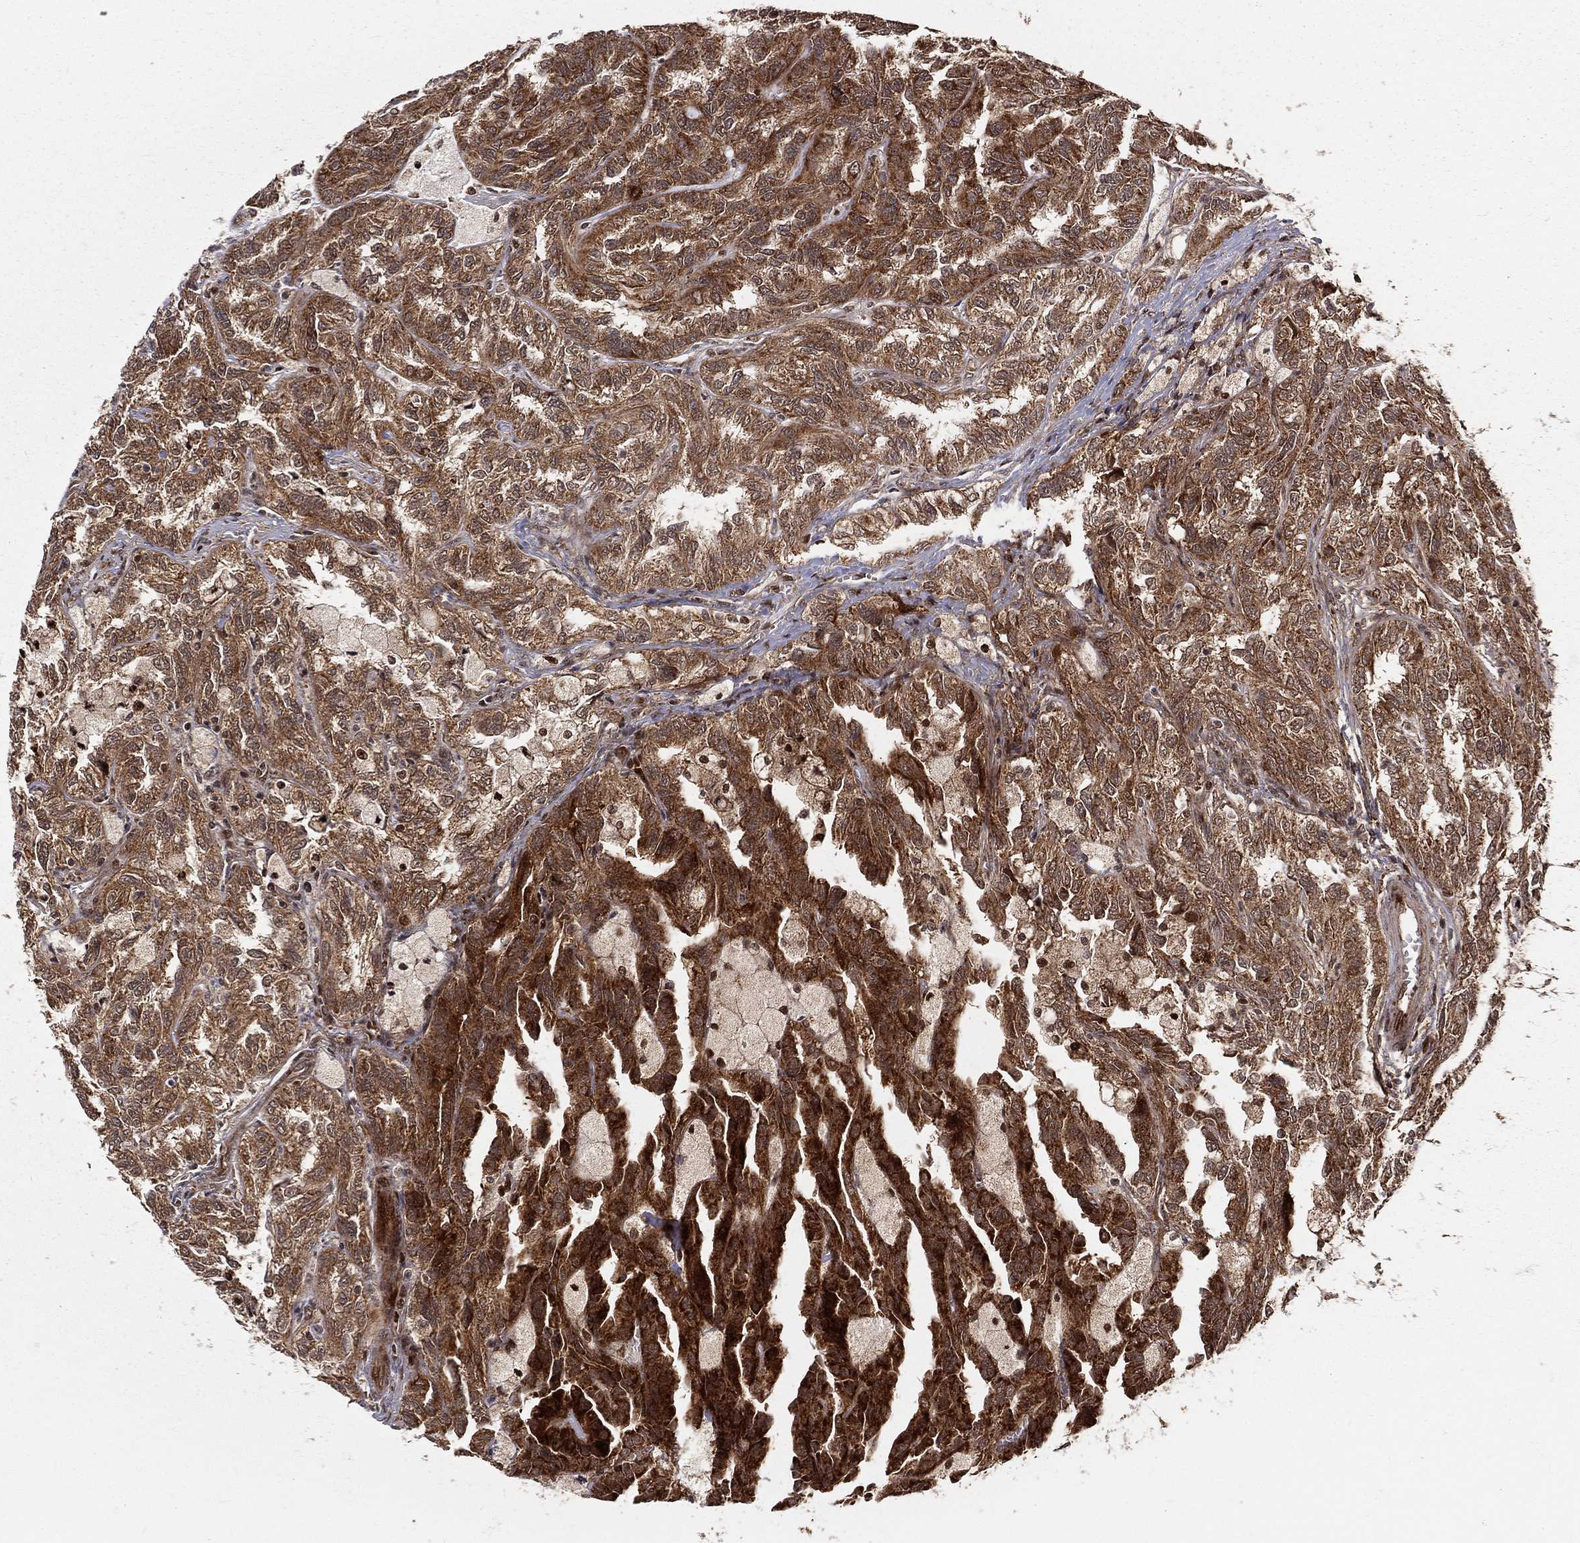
{"staining": {"intensity": "strong", "quantity": ">75%", "location": "cytoplasmic/membranous"}, "tissue": "renal cancer", "cell_type": "Tumor cells", "image_type": "cancer", "snomed": [{"axis": "morphology", "description": "Adenocarcinoma, NOS"}, {"axis": "topography", "description": "Kidney"}], "caption": "High-magnification brightfield microscopy of adenocarcinoma (renal) stained with DAB (brown) and counterstained with hematoxylin (blue). tumor cells exhibit strong cytoplasmic/membranous staining is present in about>75% of cells. (Stains: DAB (3,3'-diaminobenzidine) in brown, nuclei in blue, Microscopy: brightfield microscopy at high magnification).", "gene": "MDM2", "patient": {"sex": "male", "age": 79}}